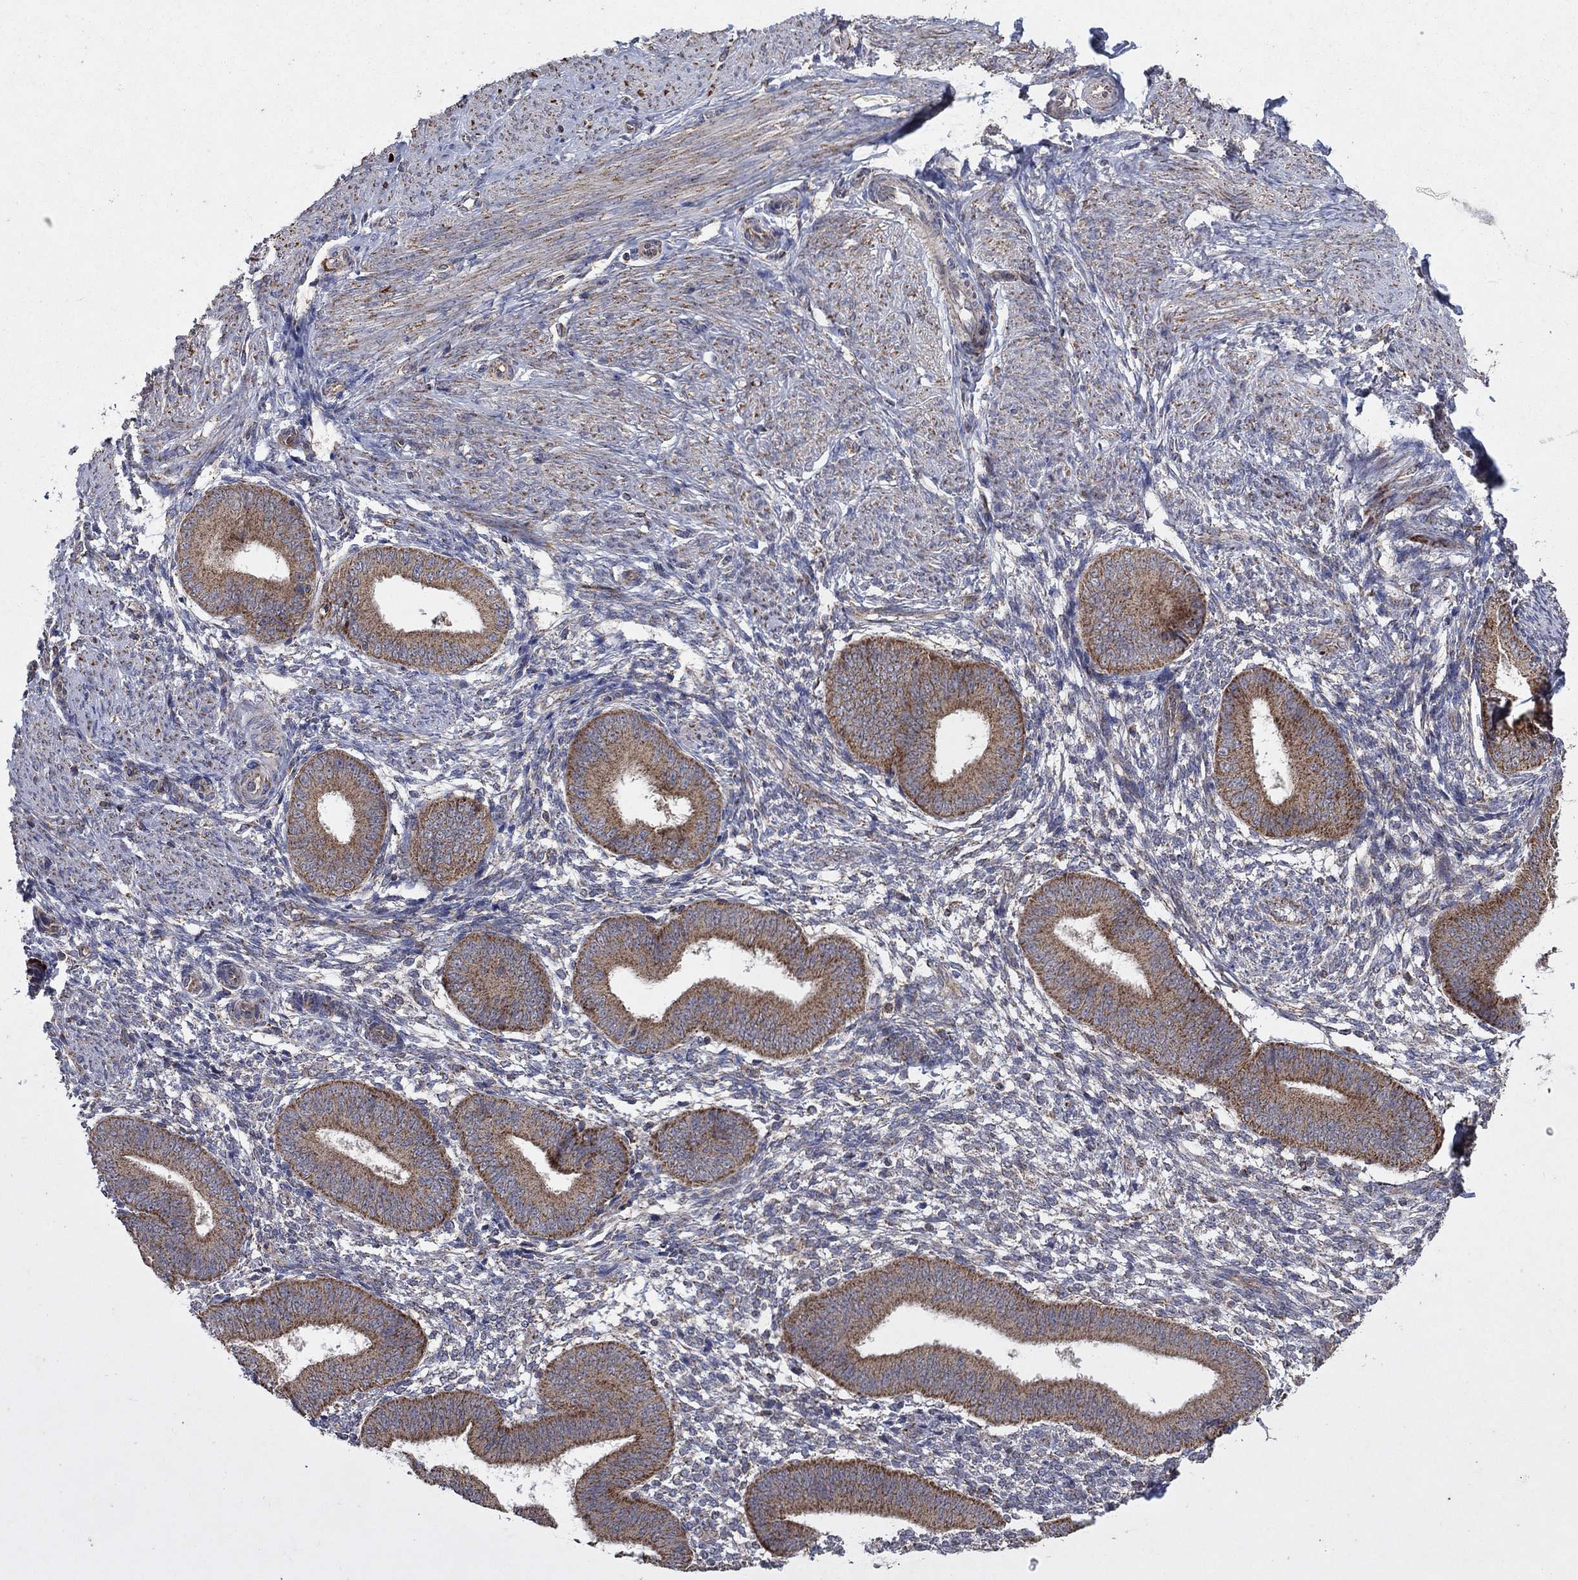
{"staining": {"intensity": "weak", "quantity": "25%-75%", "location": "cytoplasmic/membranous"}, "tissue": "endometrium", "cell_type": "Cells in endometrial stroma", "image_type": "normal", "snomed": [{"axis": "morphology", "description": "Normal tissue, NOS"}, {"axis": "topography", "description": "Endometrium"}], "caption": "Protein positivity by immunohistochemistry (IHC) exhibits weak cytoplasmic/membranous positivity in approximately 25%-75% of cells in endometrial stroma in benign endometrium.", "gene": "DPH1", "patient": {"sex": "female", "age": 47}}